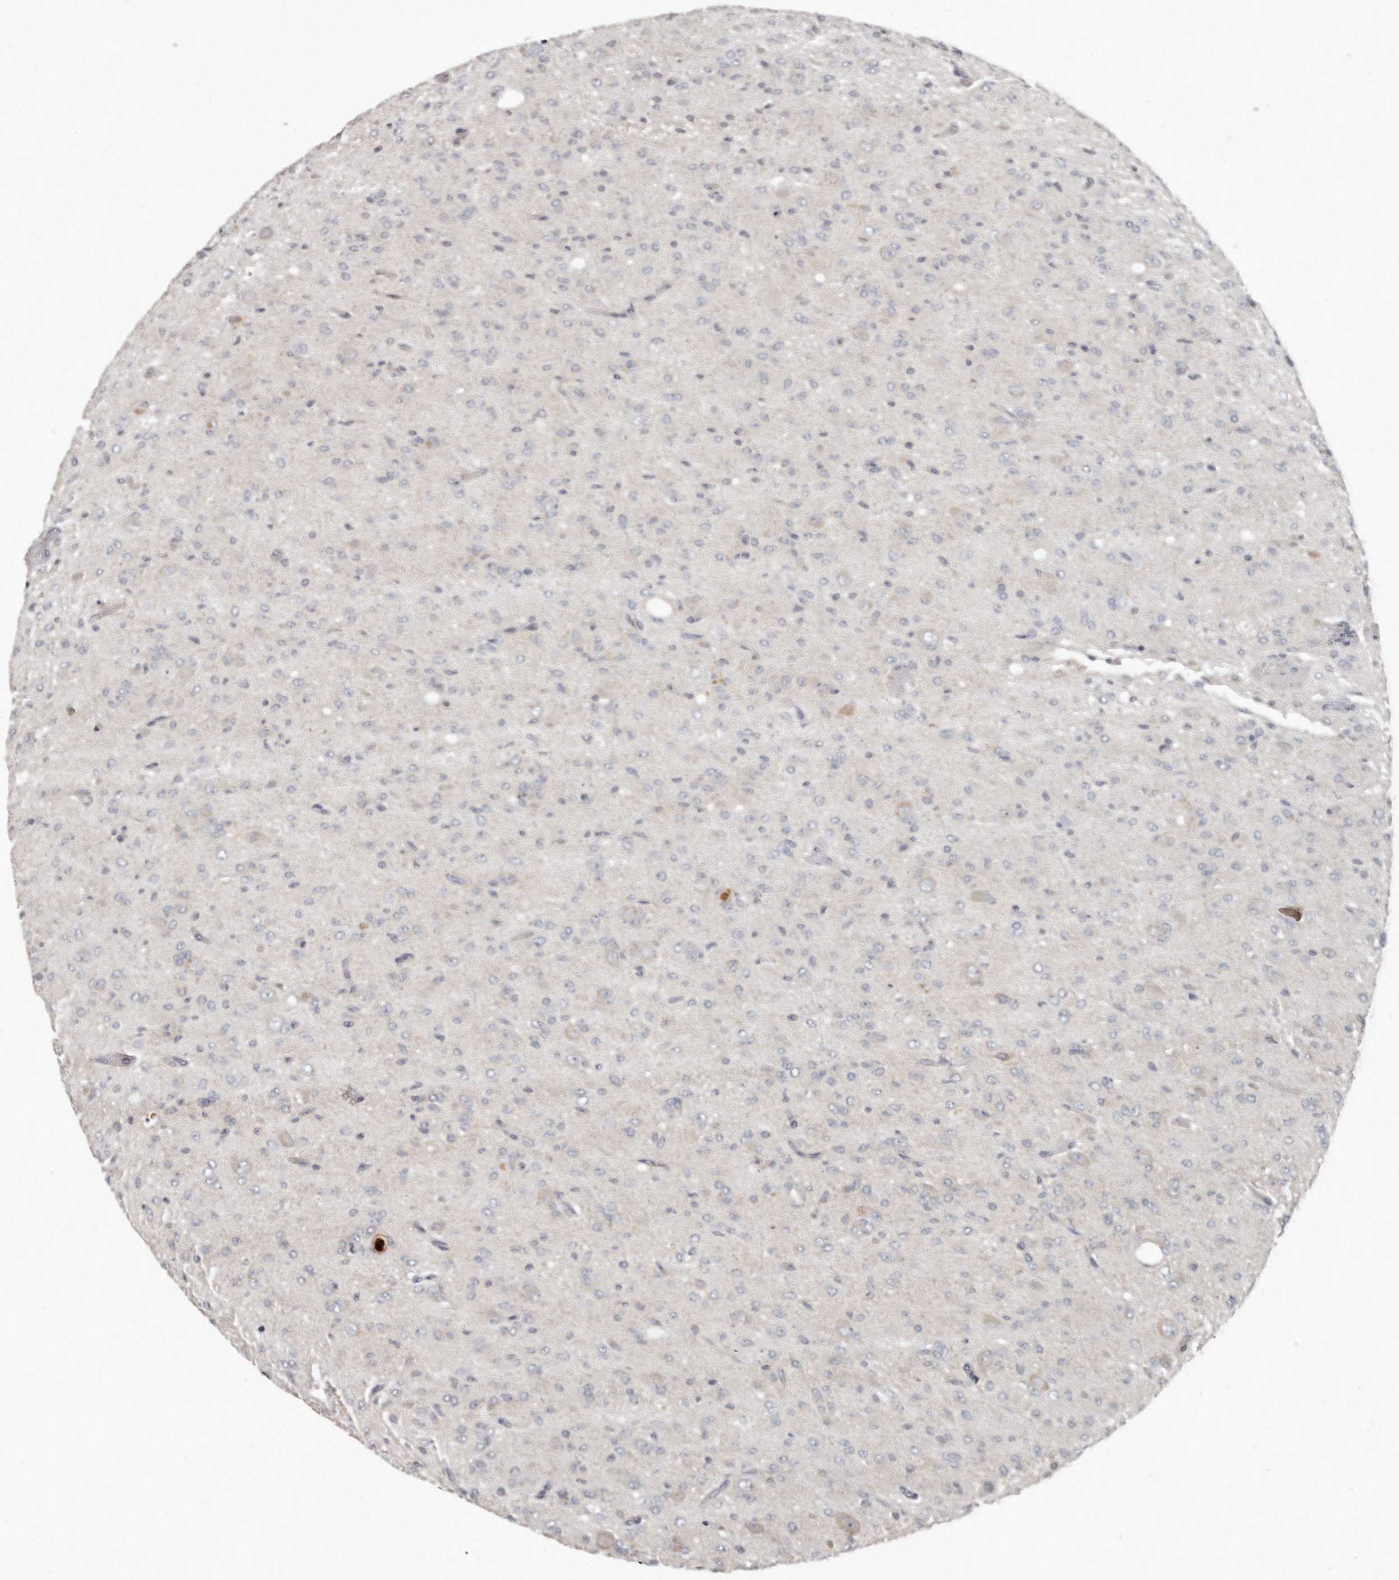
{"staining": {"intensity": "negative", "quantity": "none", "location": "none"}, "tissue": "glioma", "cell_type": "Tumor cells", "image_type": "cancer", "snomed": [{"axis": "morphology", "description": "Glioma, malignant, High grade"}, {"axis": "topography", "description": "Brain"}], "caption": "DAB (3,3'-diaminobenzidine) immunohistochemical staining of malignant high-grade glioma displays no significant expression in tumor cells.", "gene": "AKNAD1", "patient": {"sex": "female", "age": 59}}